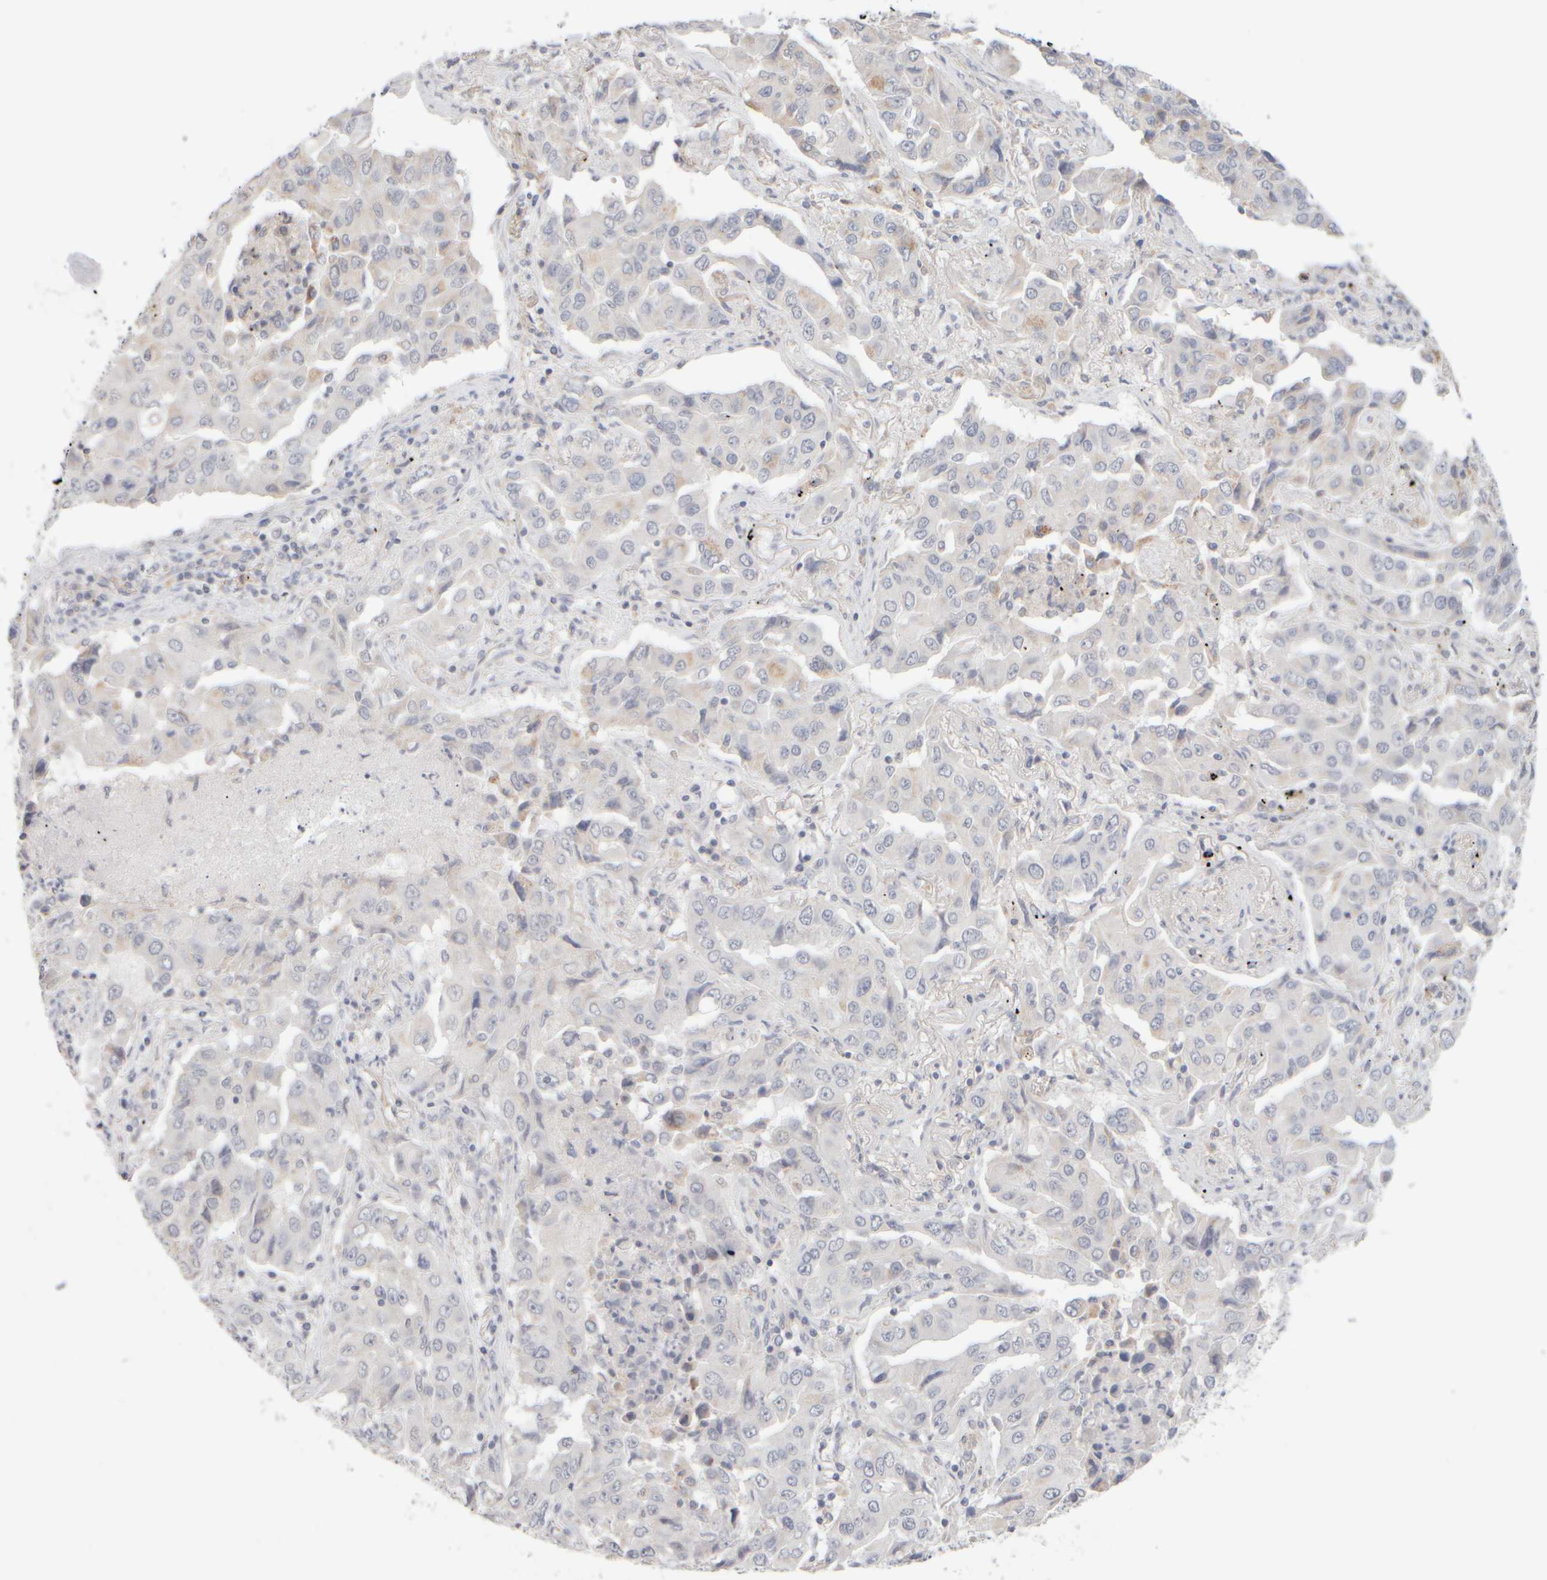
{"staining": {"intensity": "negative", "quantity": "none", "location": "none"}, "tissue": "lung cancer", "cell_type": "Tumor cells", "image_type": "cancer", "snomed": [{"axis": "morphology", "description": "Adenocarcinoma, NOS"}, {"axis": "topography", "description": "Lung"}], "caption": "Micrograph shows no protein staining in tumor cells of lung adenocarcinoma tissue.", "gene": "ZNF112", "patient": {"sex": "female", "age": 65}}